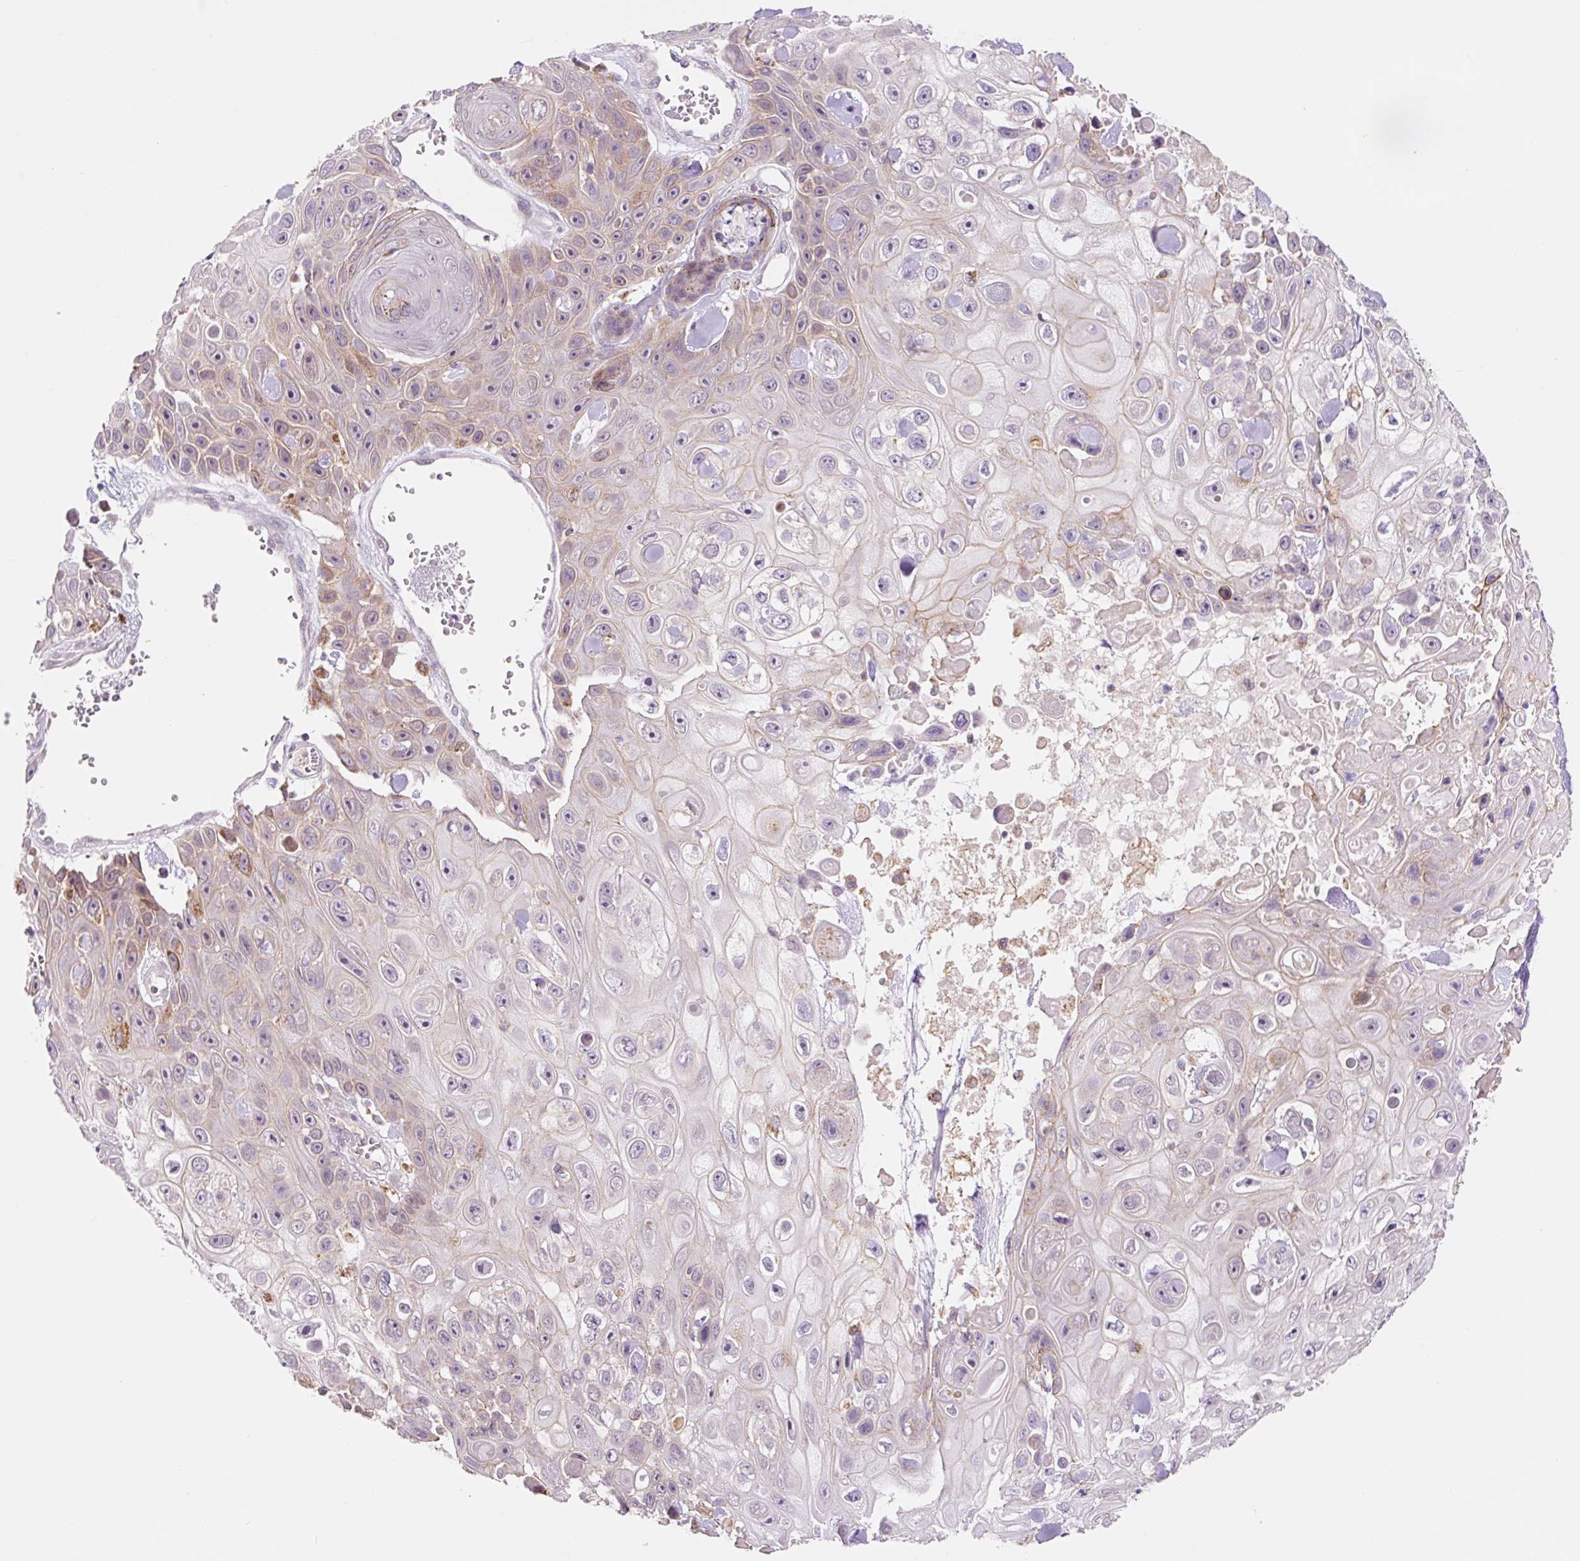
{"staining": {"intensity": "weak", "quantity": "<25%", "location": "cytoplasmic/membranous"}, "tissue": "skin cancer", "cell_type": "Tumor cells", "image_type": "cancer", "snomed": [{"axis": "morphology", "description": "Squamous cell carcinoma, NOS"}, {"axis": "topography", "description": "Skin"}], "caption": "A high-resolution micrograph shows immunohistochemistry staining of skin squamous cell carcinoma, which reveals no significant staining in tumor cells.", "gene": "PCK2", "patient": {"sex": "male", "age": 82}}